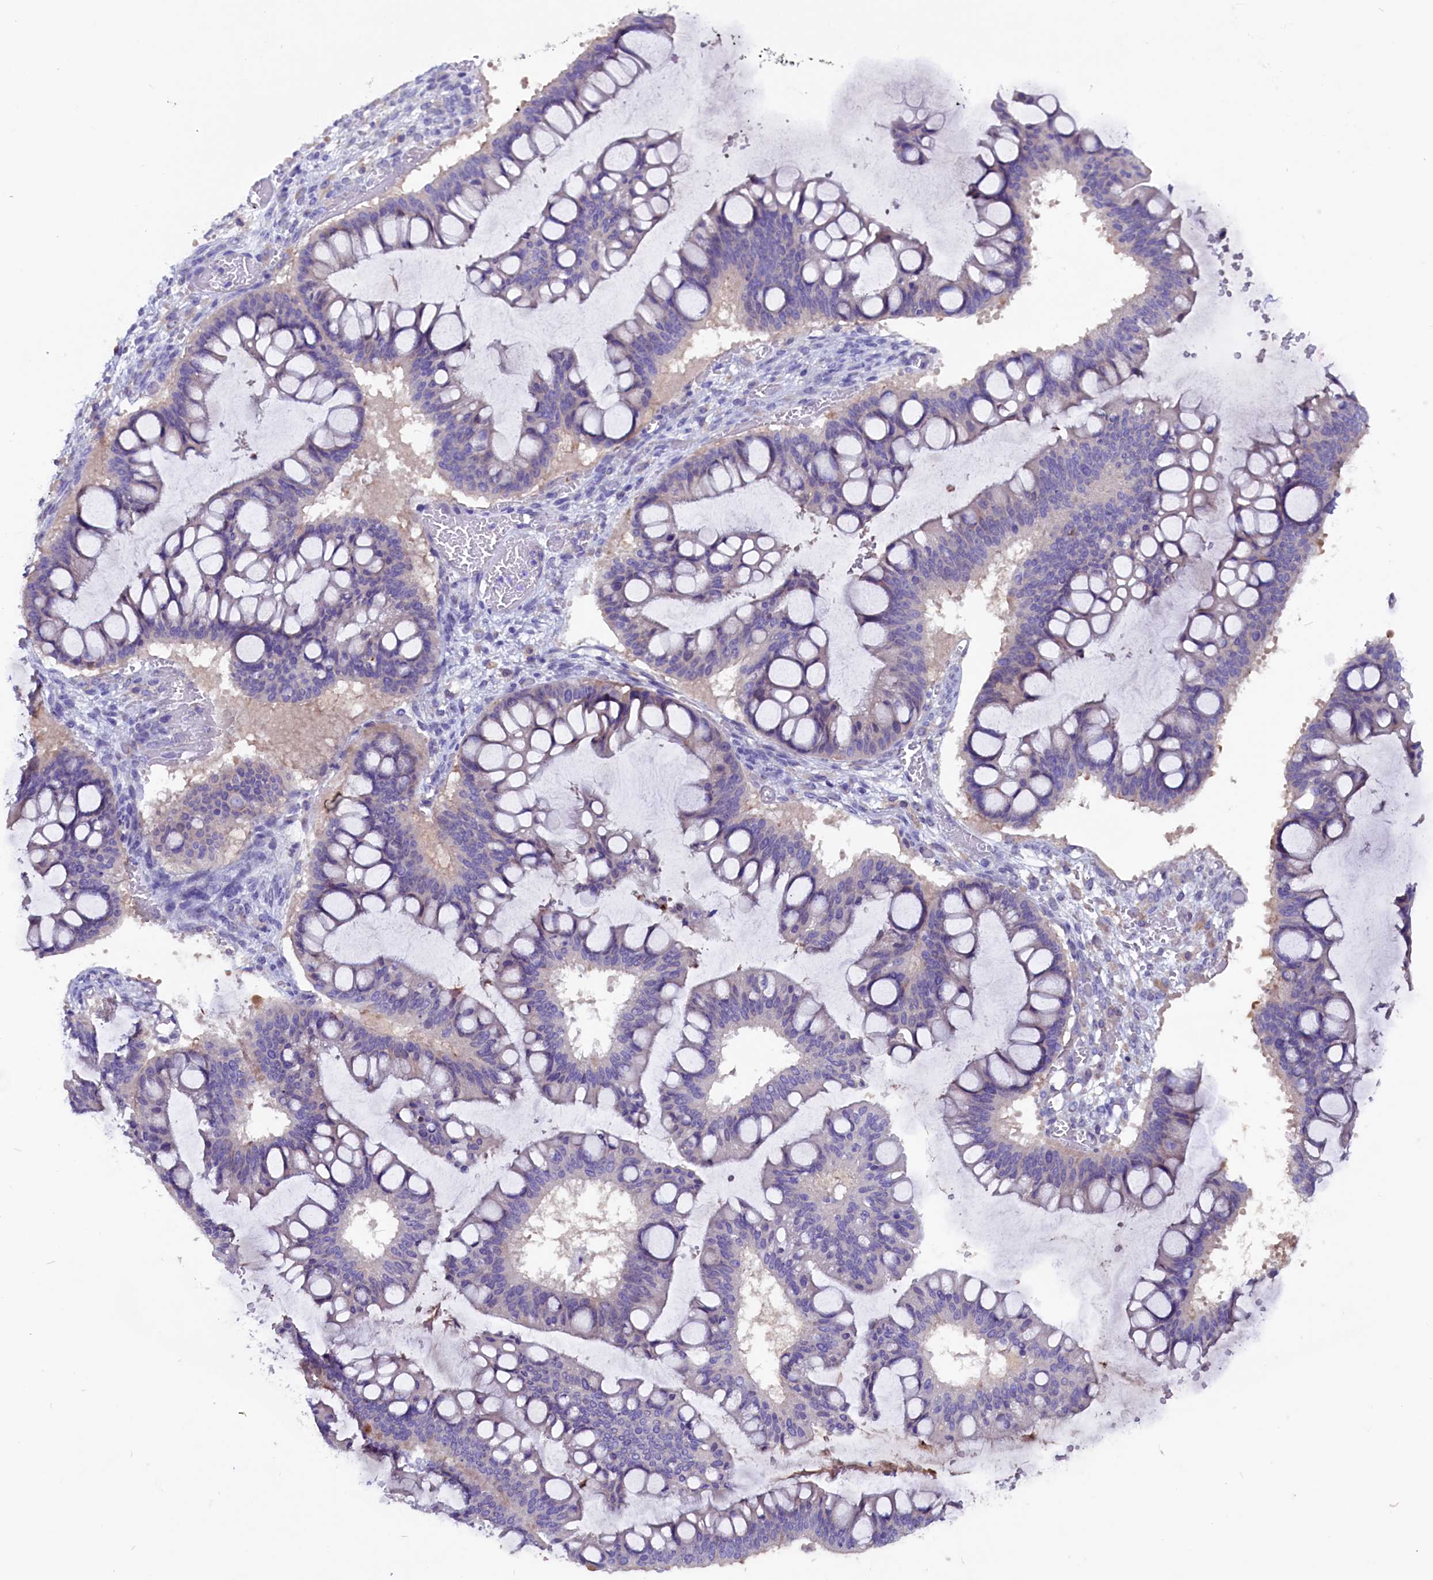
{"staining": {"intensity": "weak", "quantity": "<25%", "location": "cytoplasmic/membranous"}, "tissue": "ovarian cancer", "cell_type": "Tumor cells", "image_type": "cancer", "snomed": [{"axis": "morphology", "description": "Cystadenocarcinoma, mucinous, NOS"}, {"axis": "topography", "description": "Ovary"}], "caption": "A histopathology image of human ovarian cancer is negative for staining in tumor cells.", "gene": "CCBE1", "patient": {"sex": "female", "age": 73}}